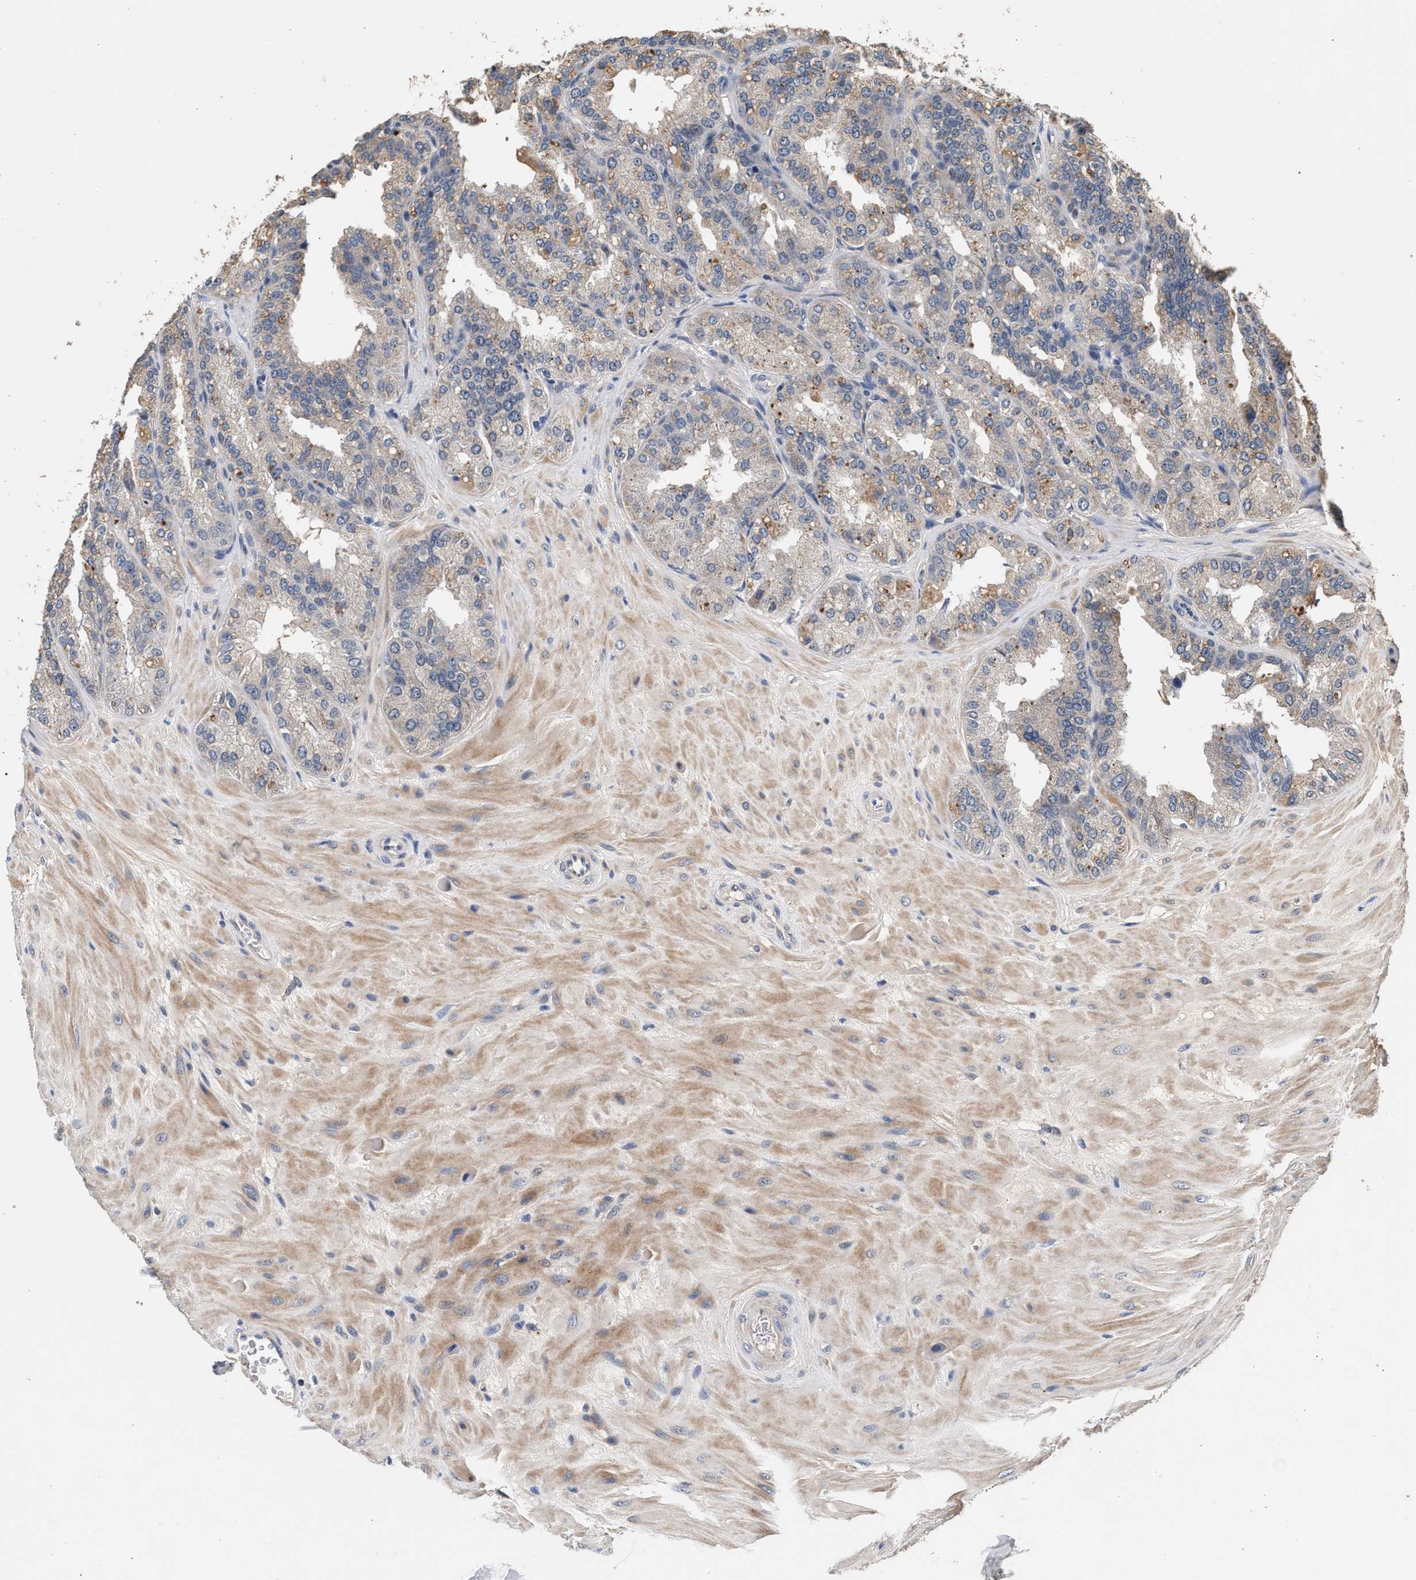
{"staining": {"intensity": "moderate", "quantity": "<25%", "location": "cytoplasmic/membranous"}, "tissue": "seminal vesicle", "cell_type": "Glandular cells", "image_type": "normal", "snomed": [{"axis": "morphology", "description": "Normal tissue, NOS"}, {"axis": "topography", "description": "Prostate"}, {"axis": "topography", "description": "Seminal veicle"}], "caption": "Immunohistochemical staining of normal human seminal vesicle exhibits <25% levels of moderate cytoplasmic/membranous protein positivity in about <25% of glandular cells. The protein is stained brown, and the nuclei are stained in blue (DAB IHC with brightfield microscopy, high magnification).", "gene": "PTGR3", "patient": {"sex": "male", "age": 51}}